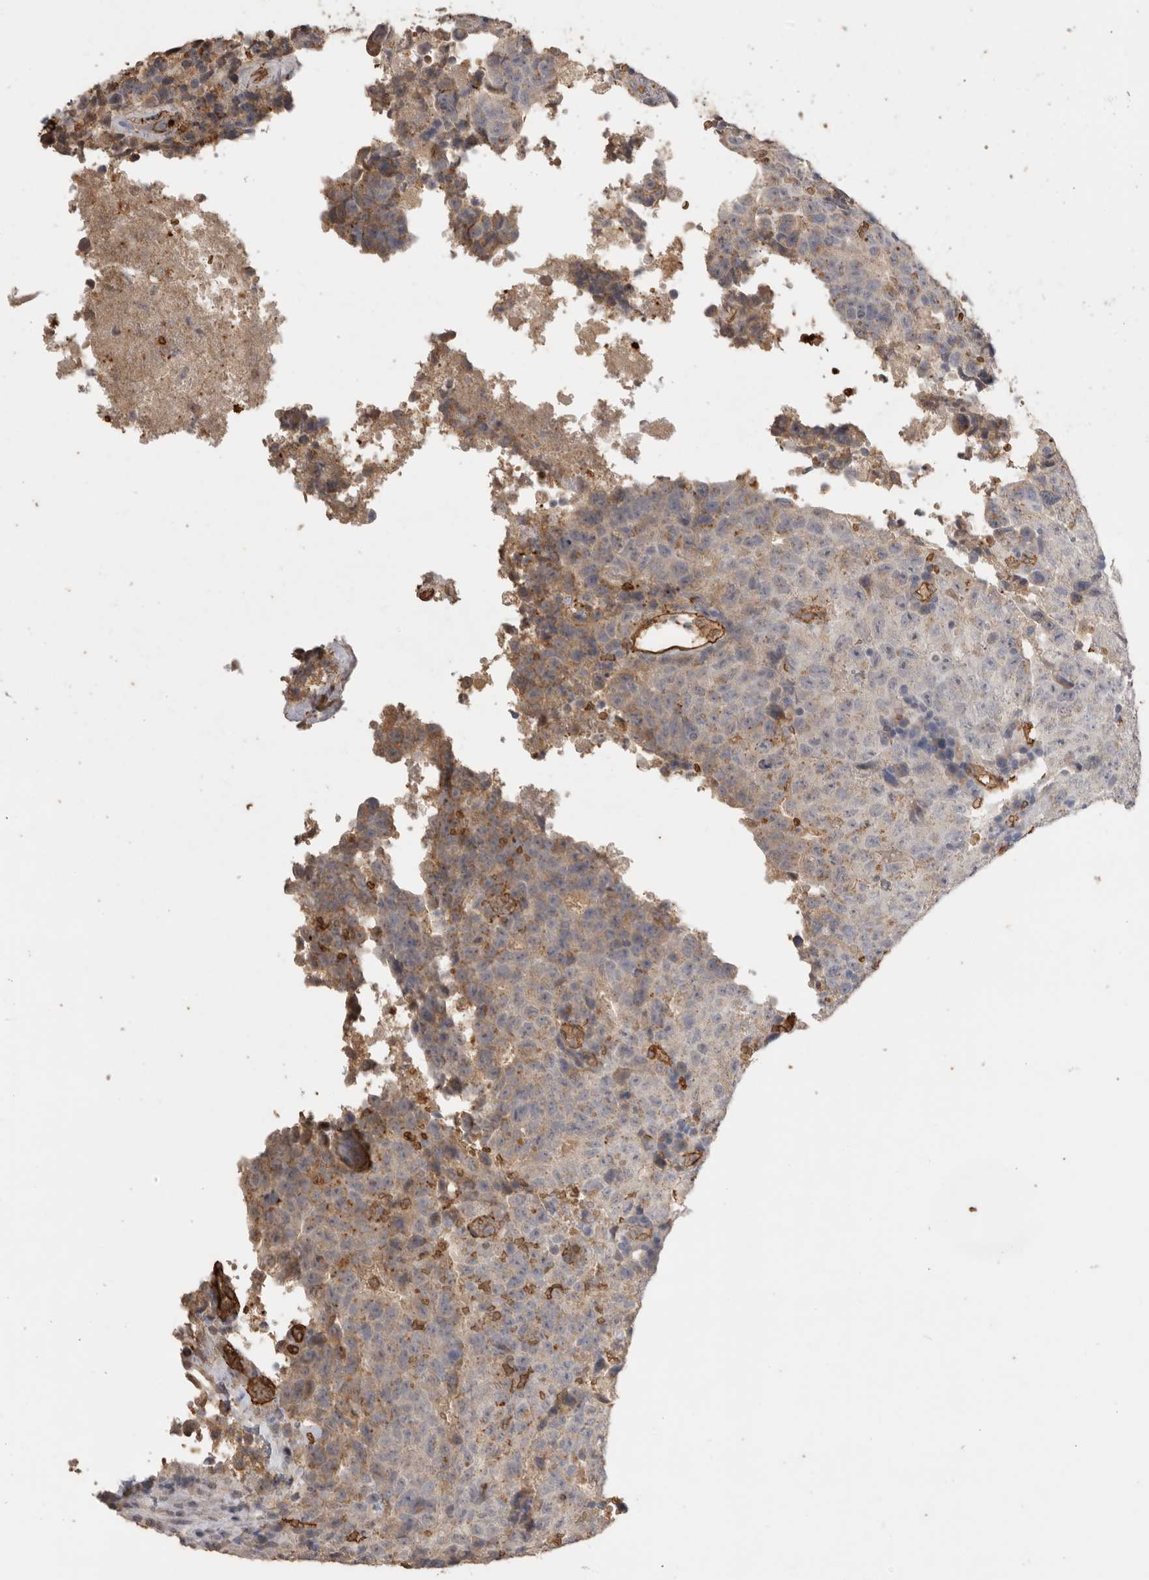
{"staining": {"intensity": "weak", "quantity": ">75%", "location": "cytoplasmic/membranous"}, "tissue": "testis cancer", "cell_type": "Tumor cells", "image_type": "cancer", "snomed": [{"axis": "morphology", "description": "Necrosis, NOS"}, {"axis": "morphology", "description": "Carcinoma, Embryonal, NOS"}, {"axis": "topography", "description": "Testis"}], "caption": "Immunohistochemical staining of testis embryonal carcinoma reveals low levels of weak cytoplasmic/membranous protein staining in about >75% of tumor cells. Using DAB (3,3'-diaminobenzidine) (brown) and hematoxylin (blue) stains, captured at high magnification using brightfield microscopy.", "gene": "IL27", "patient": {"sex": "male", "age": 19}}